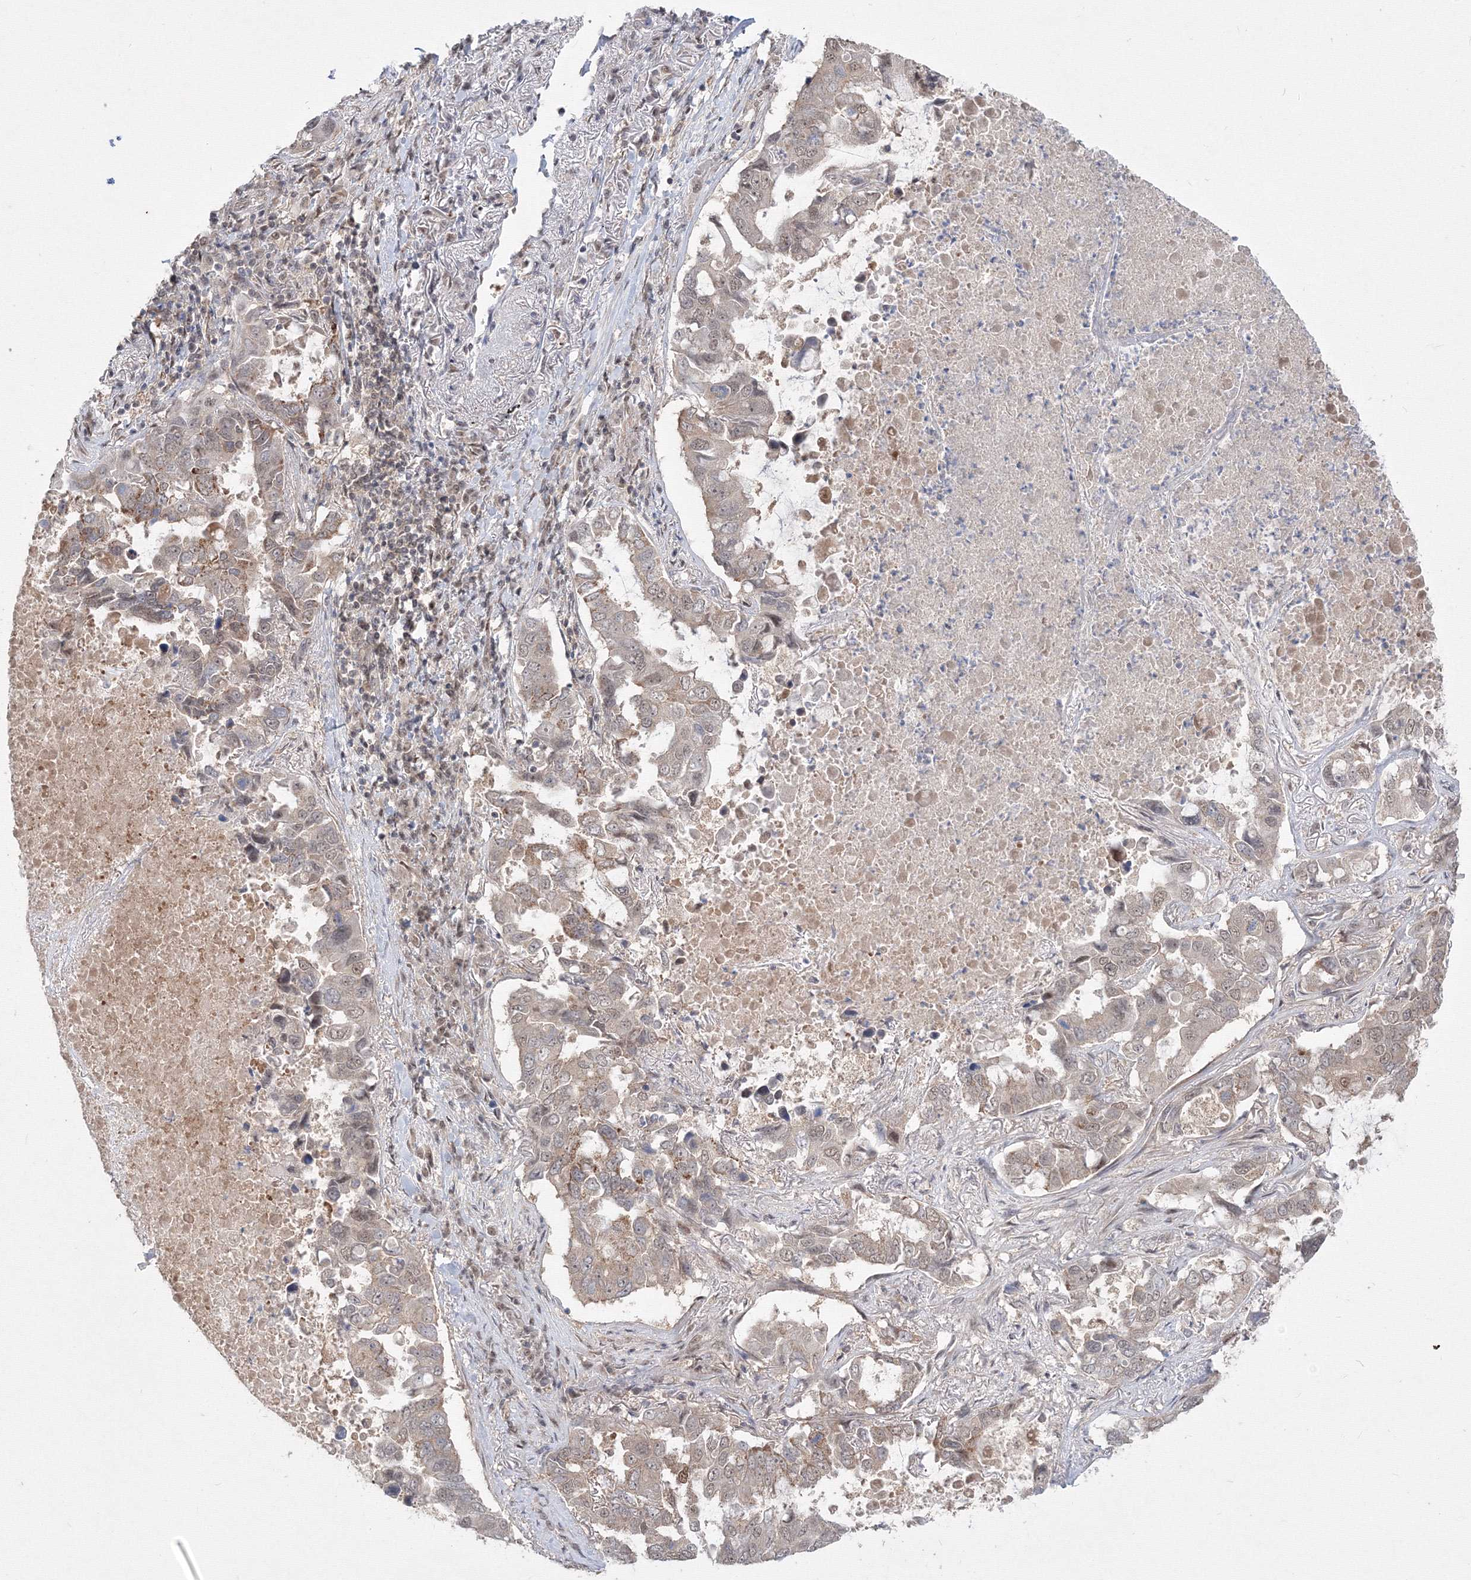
{"staining": {"intensity": "weak", "quantity": "25%-75%", "location": "cytoplasmic/membranous,nuclear"}, "tissue": "lung cancer", "cell_type": "Tumor cells", "image_type": "cancer", "snomed": [{"axis": "morphology", "description": "Adenocarcinoma, NOS"}, {"axis": "topography", "description": "Lung"}], "caption": "Lung cancer (adenocarcinoma) stained for a protein shows weak cytoplasmic/membranous and nuclear positivity in tumor cells.", "gene": "COPS4", "patient": {"sex": "male", "age": 64}}